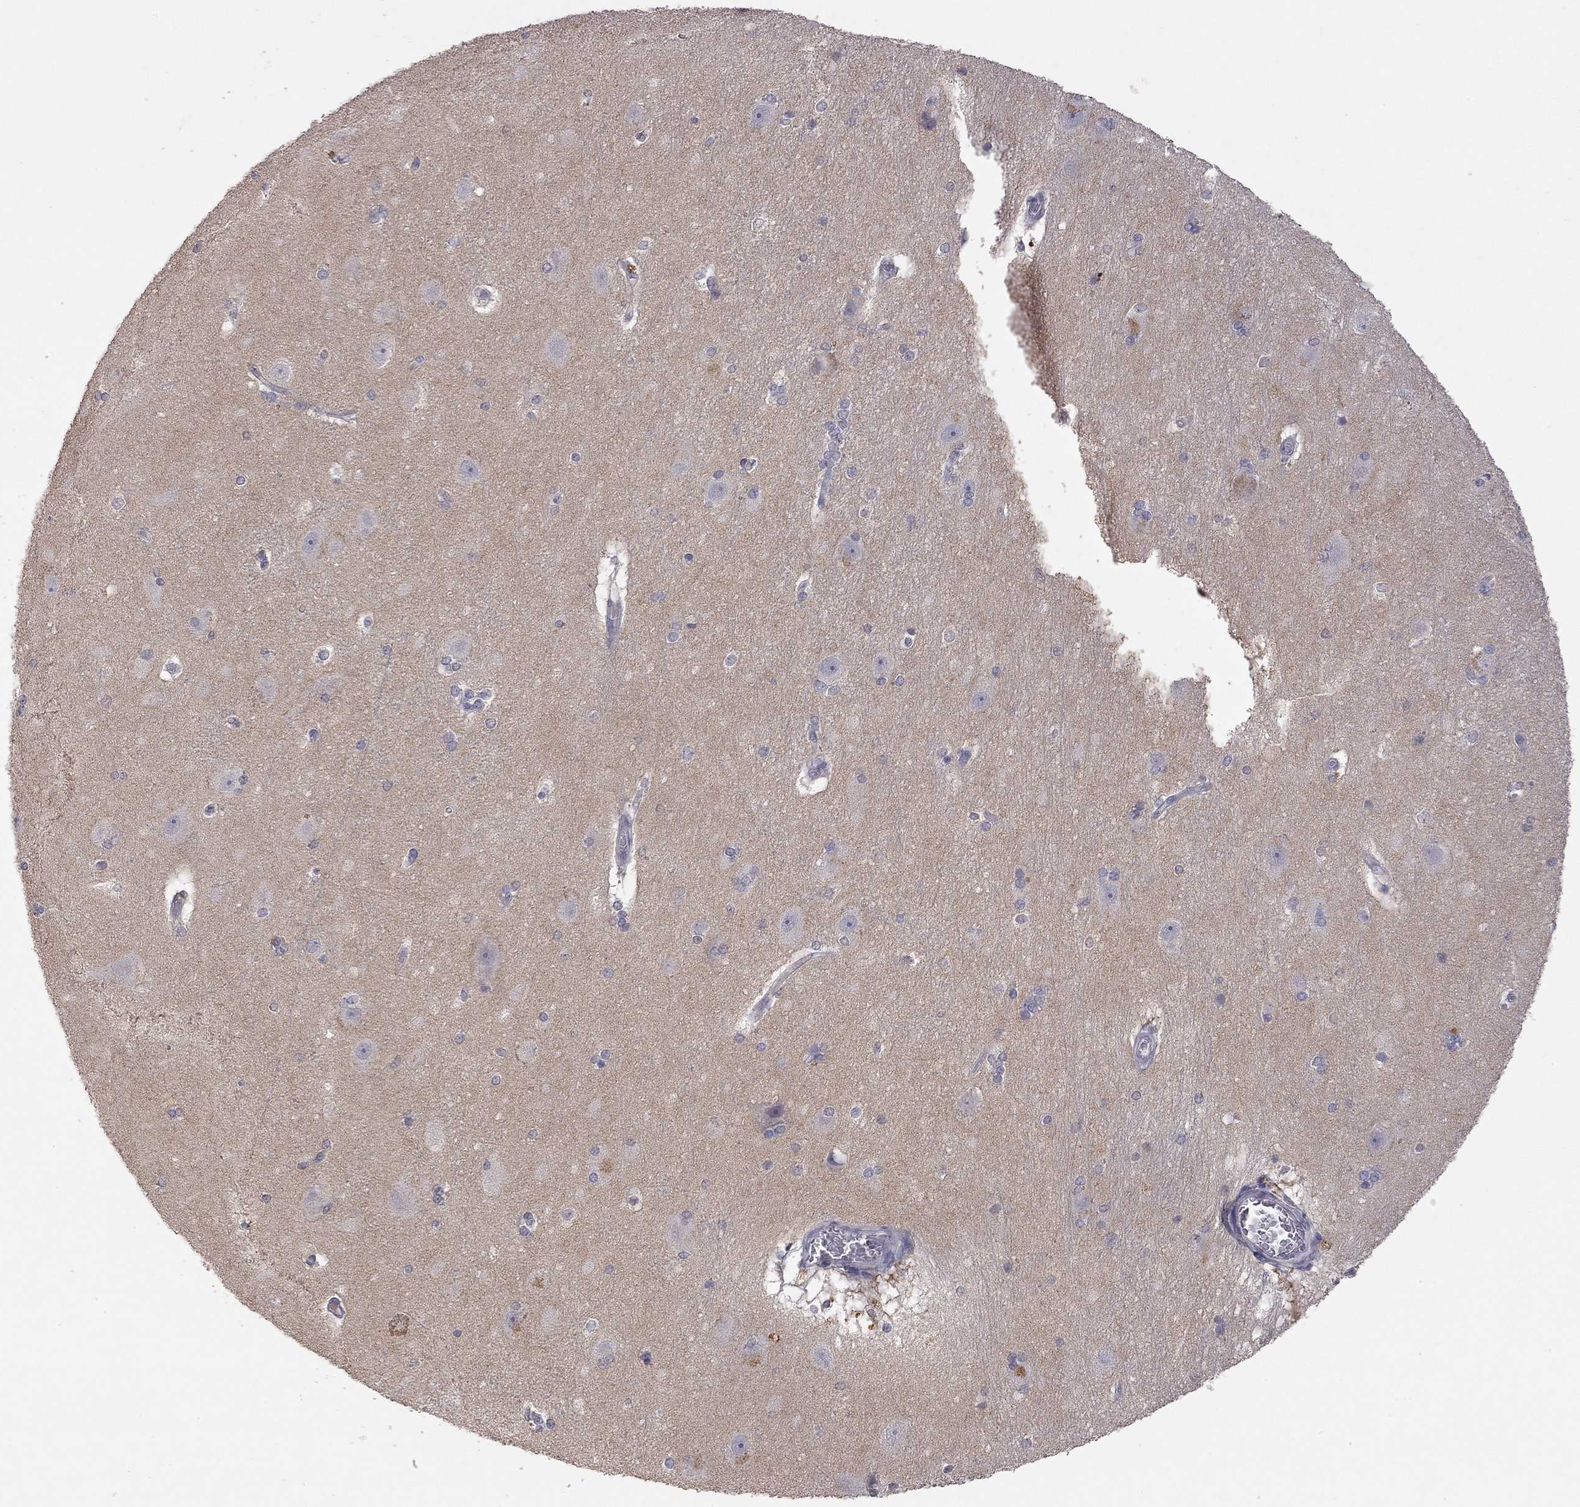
{"staining": {"intensity": "negative", "quantity": "none", "location": "none"}, "tissue": "hippocampus", "cell_type": "Glial cells", "image_type": "normal", "snomed": [{"axis": "morphology", "description": "Normal tissue, NOS"}, {"axis": "topography", "description": "Cerebral cortex"}, {"axis": "topography", "description": "Hippocampus"}], "caption": "Hippocampus stained for a protein using immunohistochemistry (IHC) exhibits no staining glial cells.", "gene": "SYT12", "patient": {"sex": "female", "age": 19}}